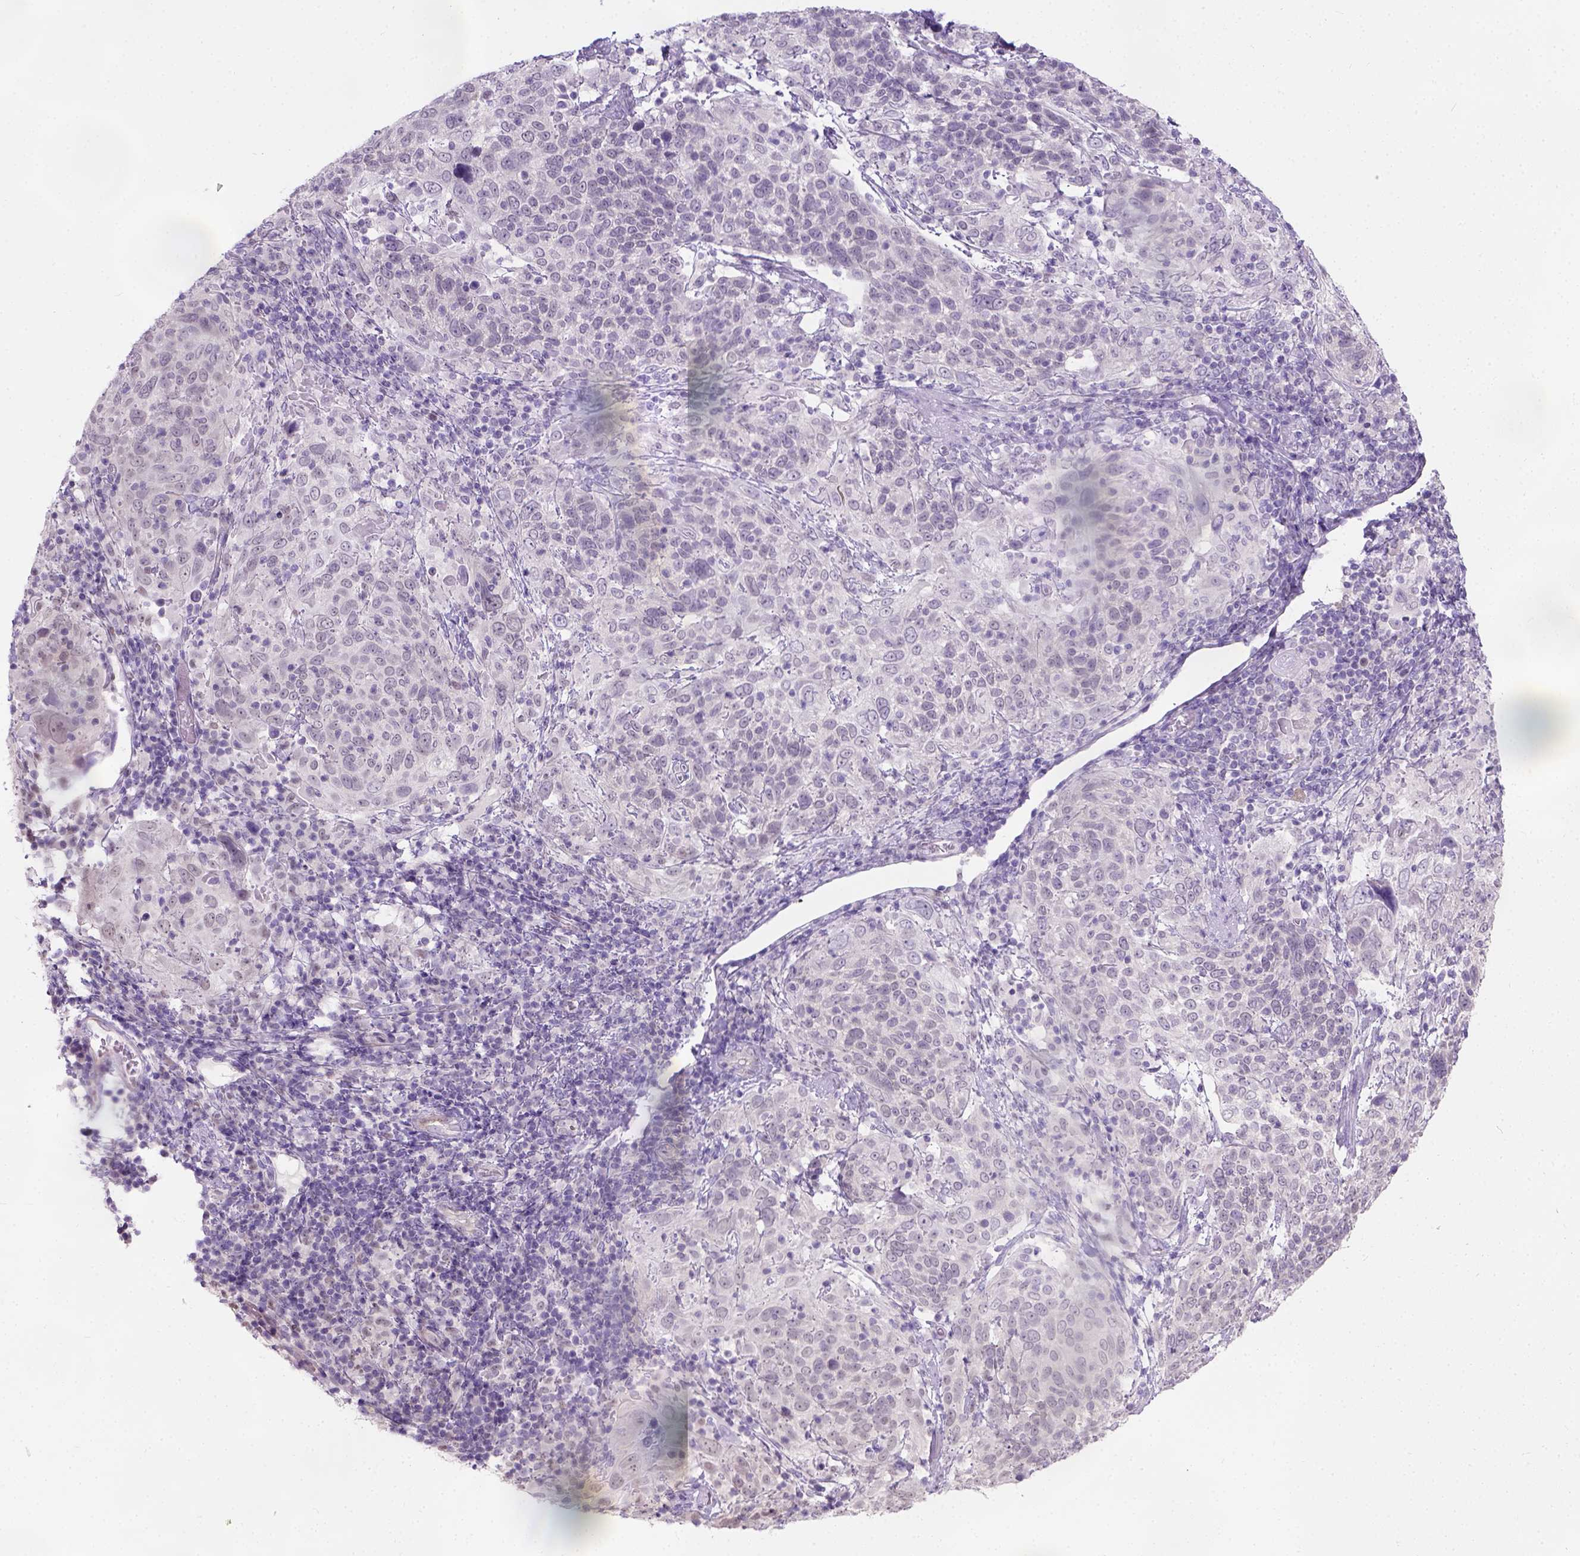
{"staining": {"intensity": "negative", "quantity": "none", "location": "none"}, "tissue": "cervical cancer", "cell_type": "Tumor cells", "image_type": "cancer", "snomed": [{"axis": "morphology", "description": "Squamous cell carcinoma, NOS"}, {"axis": "topography", "description": "Cervix"}], "caption": "Protein analysis of cervical squamous cell carcinoma reveals no significant expression in tumor cells. (Immunohistochemistry, brightfield microscopy, high magnification).", "gene": "C20orf144", "patient": {"sex": "female", "age": 61}}